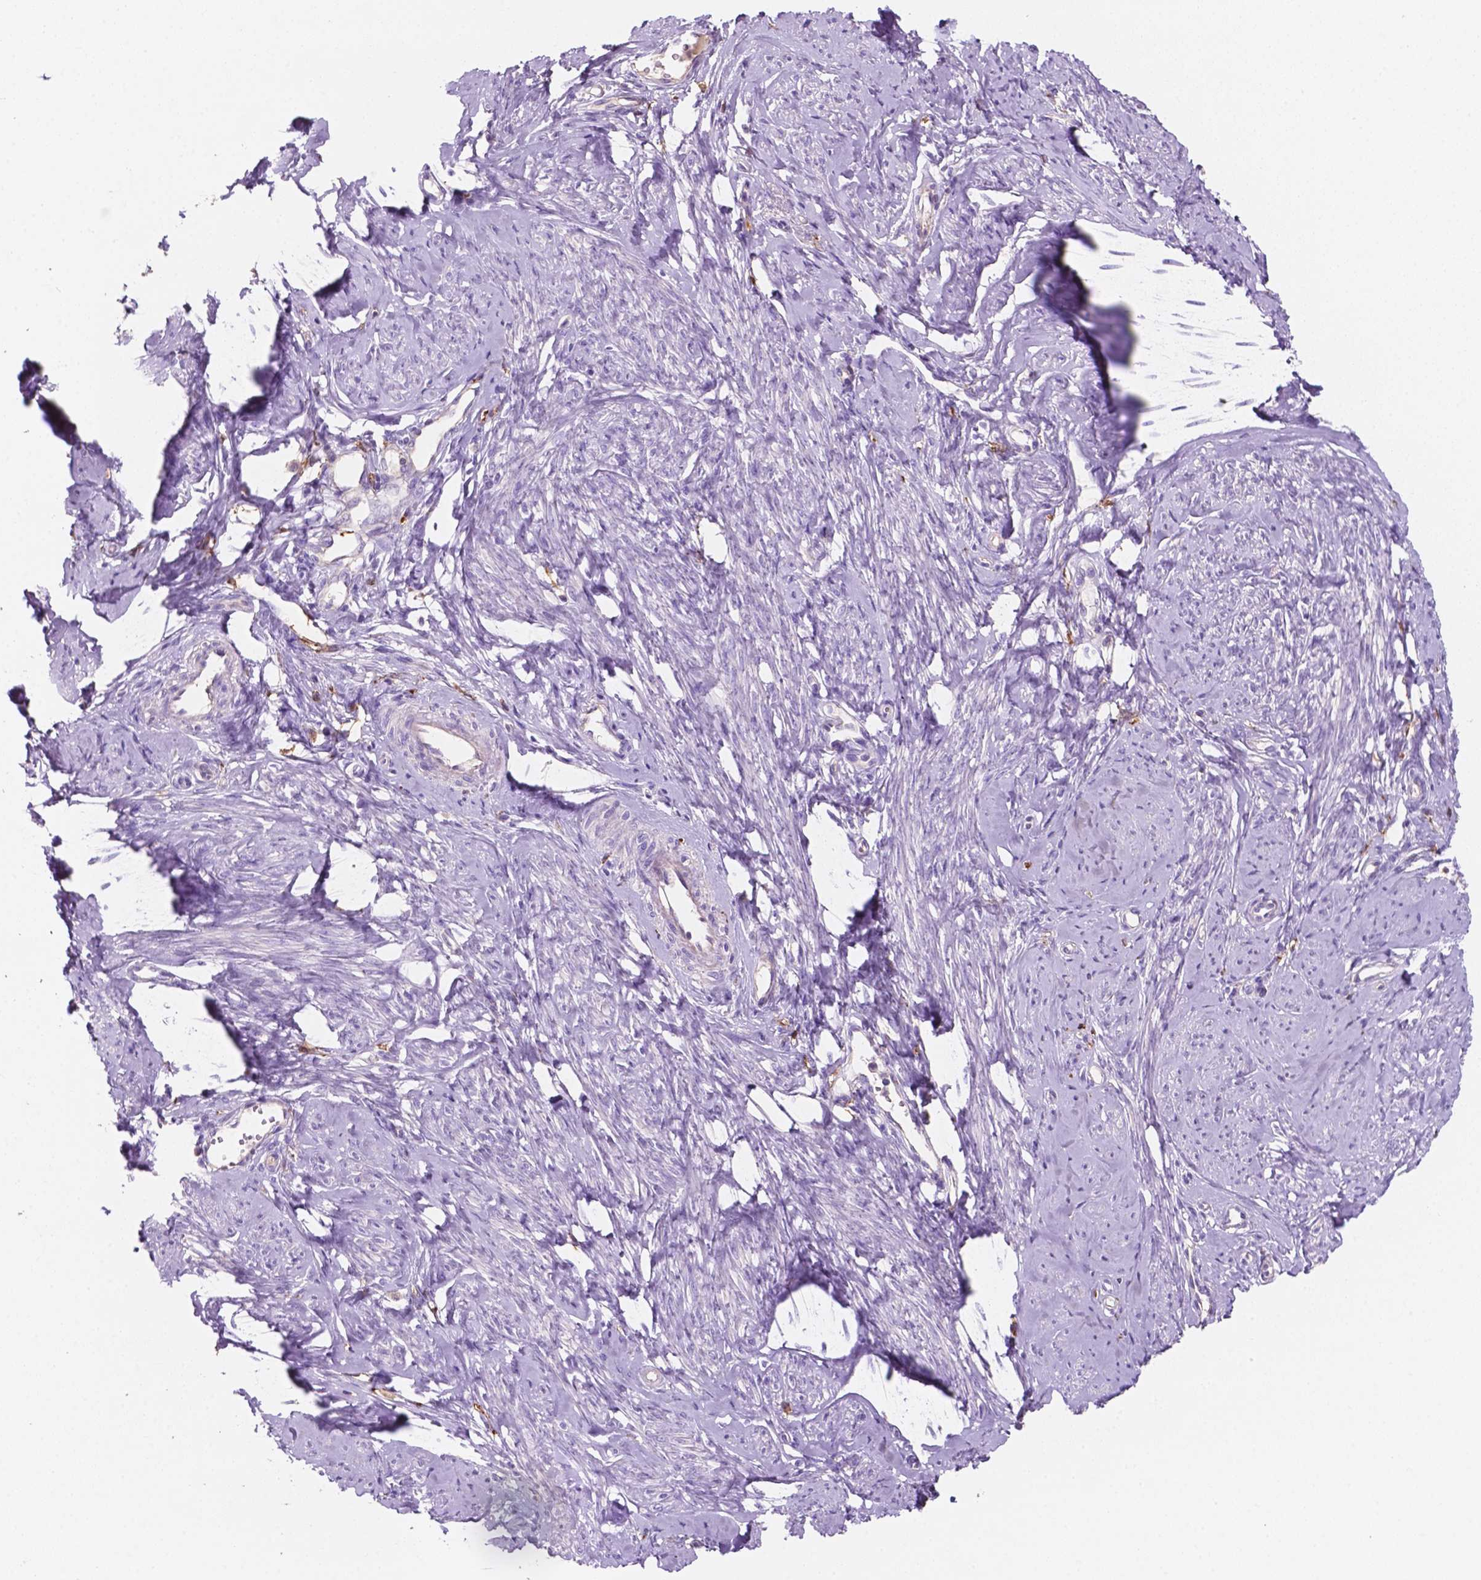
{"staining": {"intensity": "negative", "quantity": "none", "location": "none"}, "tissue": "smooth muscle", "cell_type": "Smooth muscle cells", "image_type": "normal", "snomed": [{"axis": "morphology", "description": "Normal tissue, NOS"}, {"axis": "topography", "description": "Smooth muscle"}], "caption": "A high-resolution image shows immunohistochemistry staining of normal smooth muscle, which shows no significant expression in smooth muscle cells.", "gene": "MKRN2OS", "patient": {"sex": "female", "age": 48}}